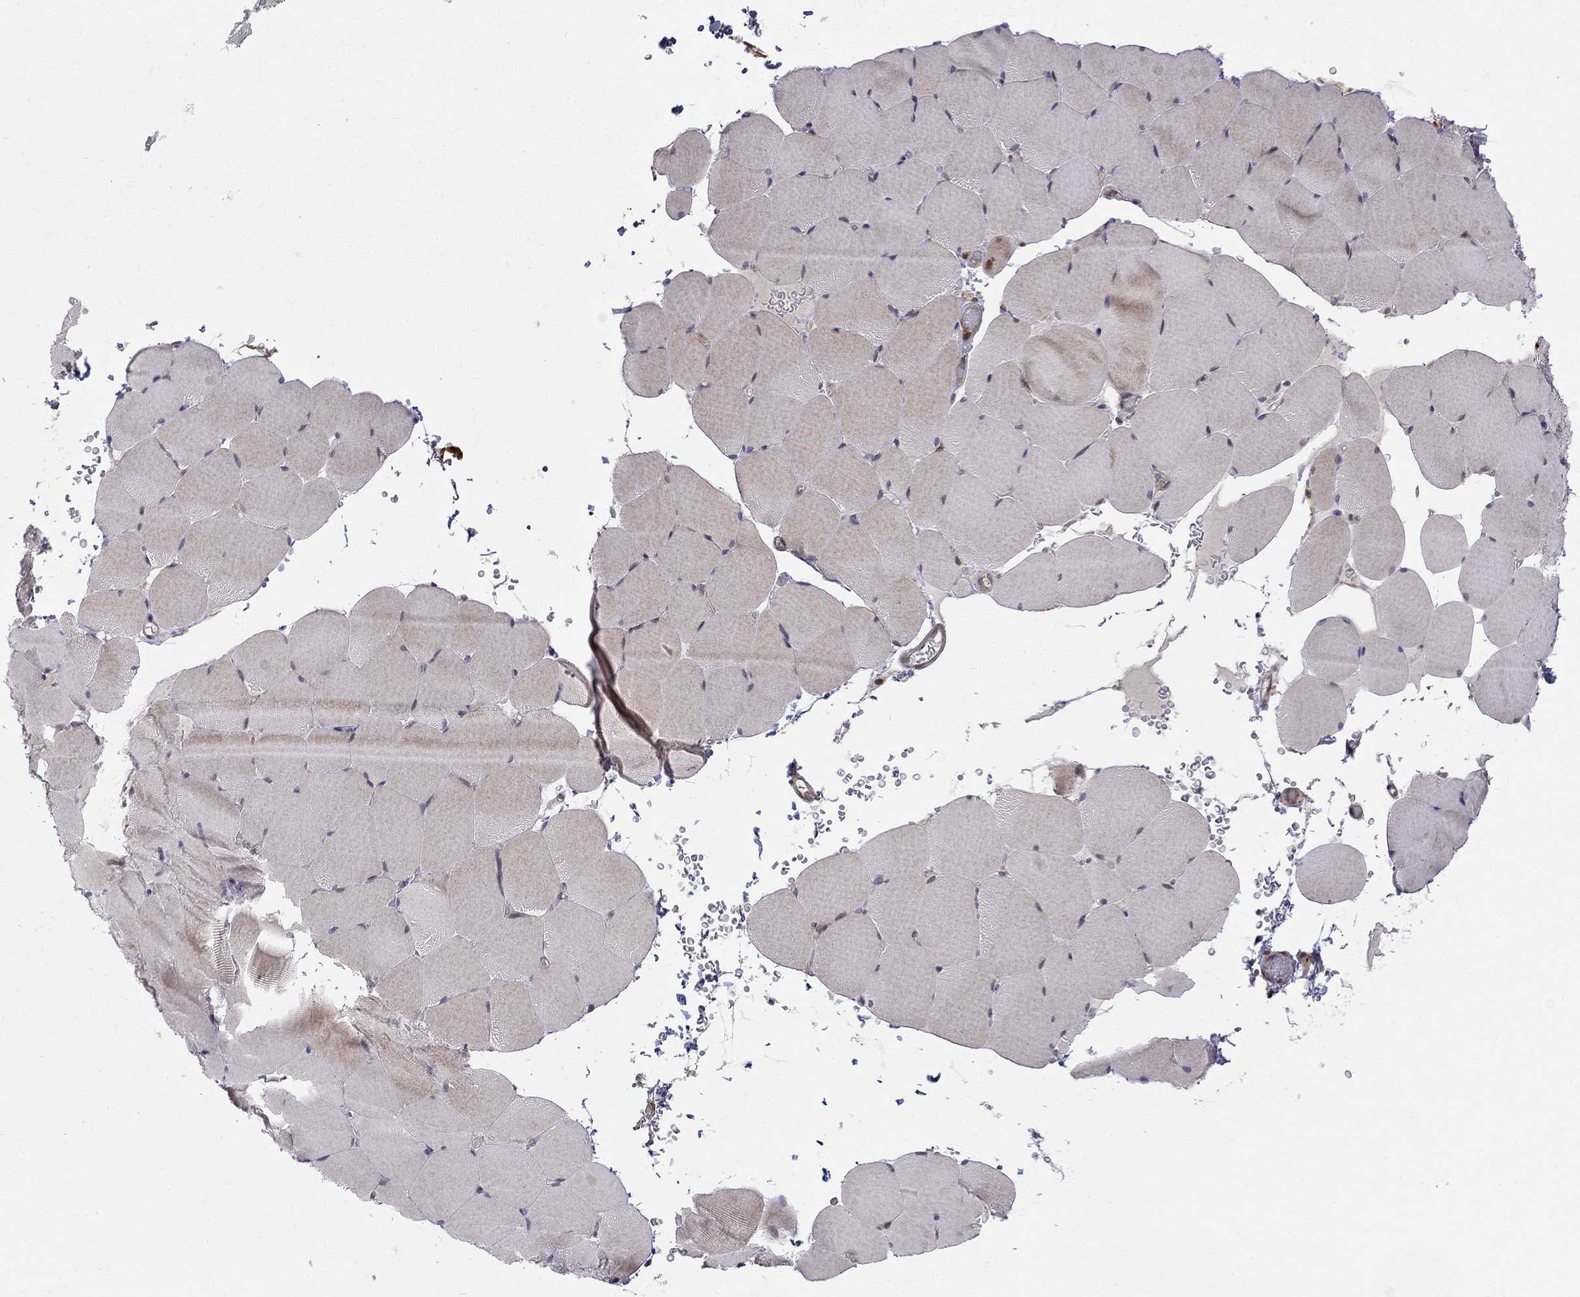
{"staining": {"intensity": "weak", "quantity": "<25%", "location": "cytoplasmic/membranous"}, "tissue": "skeletal muscle", "cell_type": "Myocytes", "image_type": "normal", "snomed": [{"axis": "morphology", "description": "Normal tissue, NOS"}, {"axis": "topography", "description": "Skeletal muscle"}], "caption": "The image reveals no significant expression in myocytes of skeletal muscle.", "gene": "WDR19", "patient": {"sex": "female", "age": 37}}